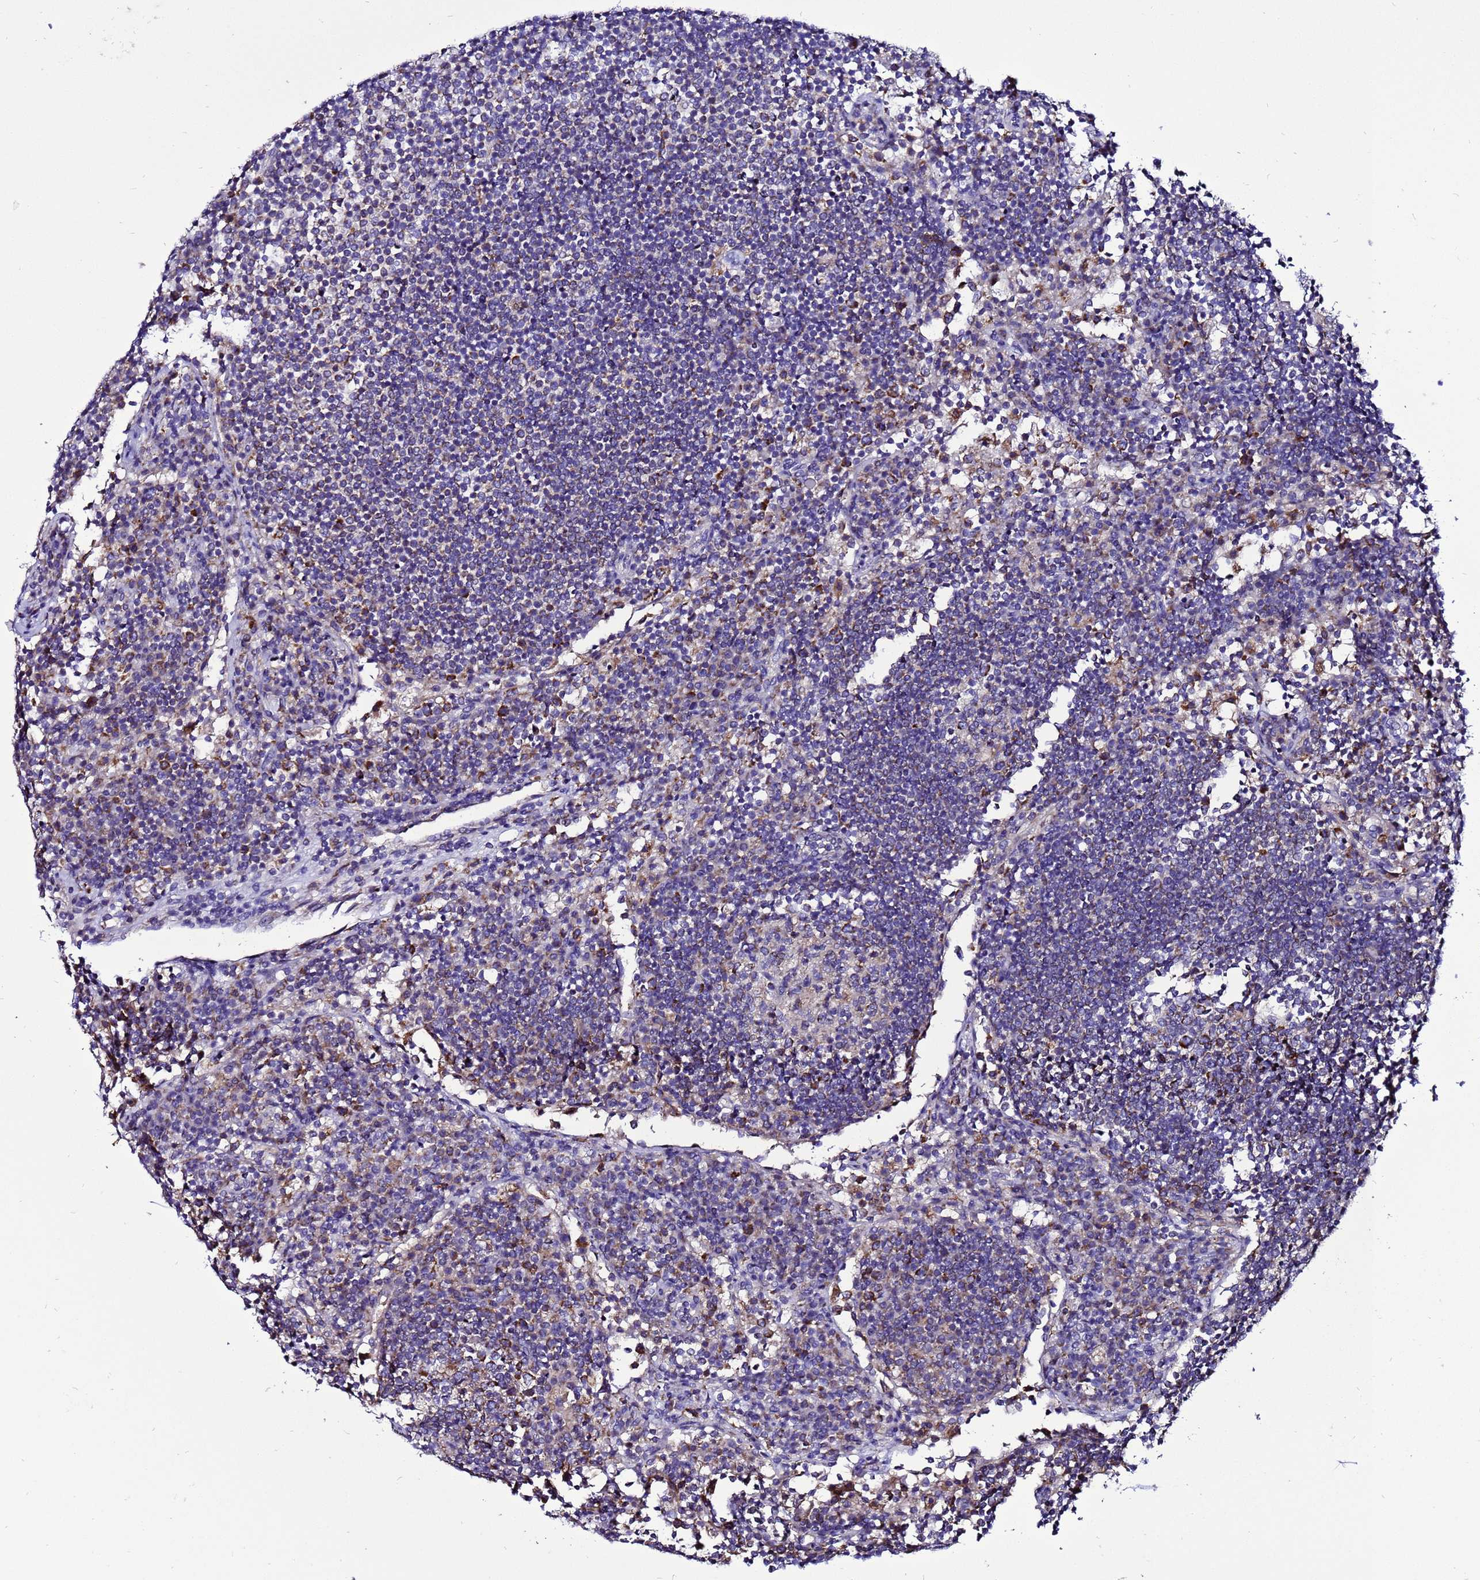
{"staining": {"intensity": "moderate", "quantity": "<25%", "location": "cytoplasmic/membranous"}, "tissue": "lymph node", "cell_type": "Germinal center cells", "image_type": "normal", "snomed": [{"axis": "morphology", "description": "Normal tissue, NOS"}, {"axis": "topography", "description": "Lymph node"}], "caption": "Protein staining shows moderate cytoplasmic/membranous expression in approximately <25% of germinal center cells in benign lymph node.", "gene": "HIGD2A", "patient": {"sex": "female", "age": 53}}